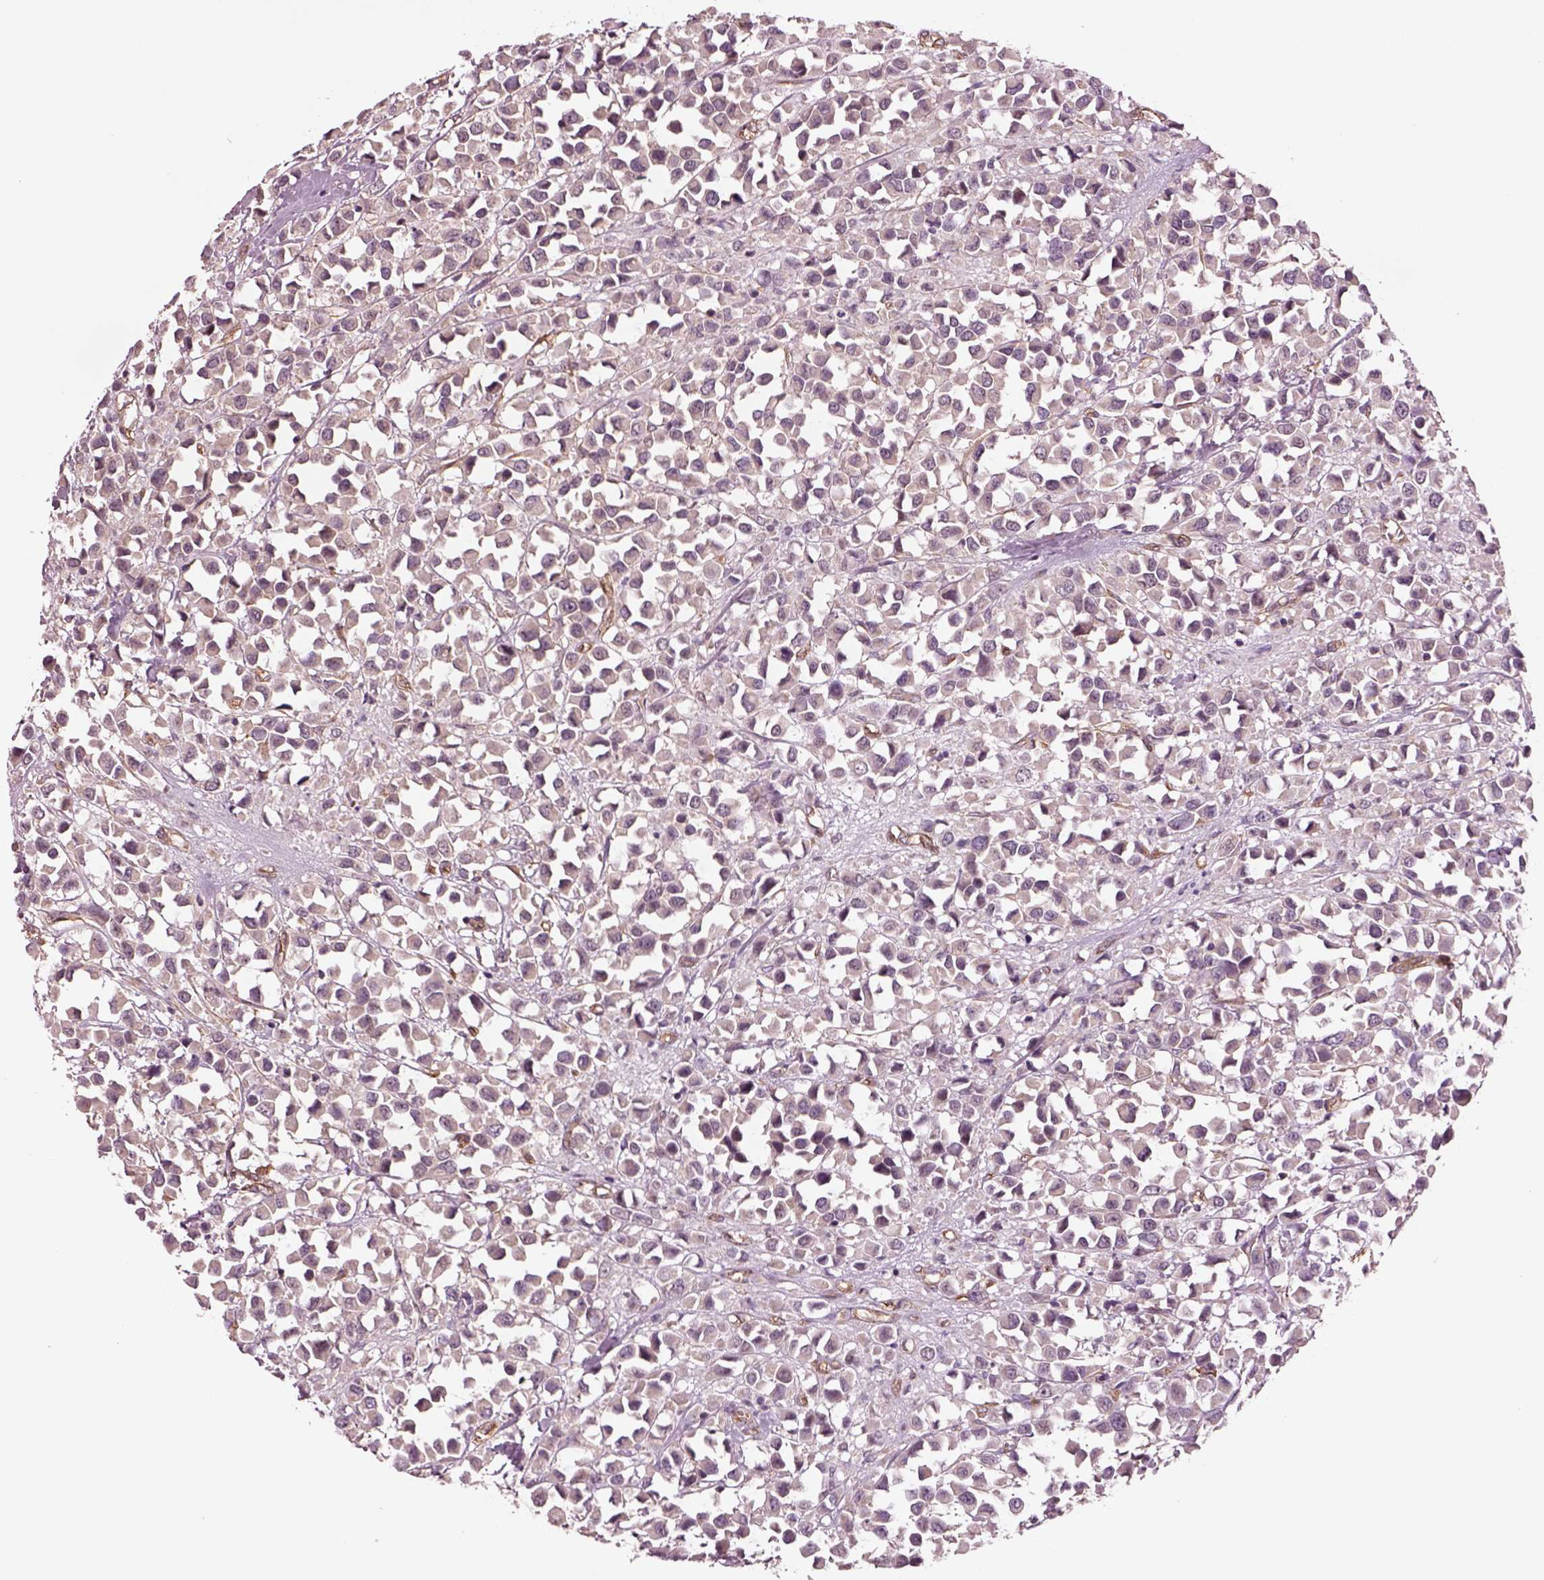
{"staining": {"intensity": "negative", "quantity": "none", "location": "none"}, "tissue": "breast cancer", "cell_type": "Tumor cells", "image_type": "cancer", "snomed": [{"axis": "morphology", "description": "Duct carcinoma"}, {"axis": "topography", "description": "Breast"}], "caption": "There is no significant positivity in tumor cells of breast cancer. (DAB (3,3'-diaminobenzidine) IHC, high magnification).", "gene": "HTR1B", "patient": {"sex": "female", "age": 61}}